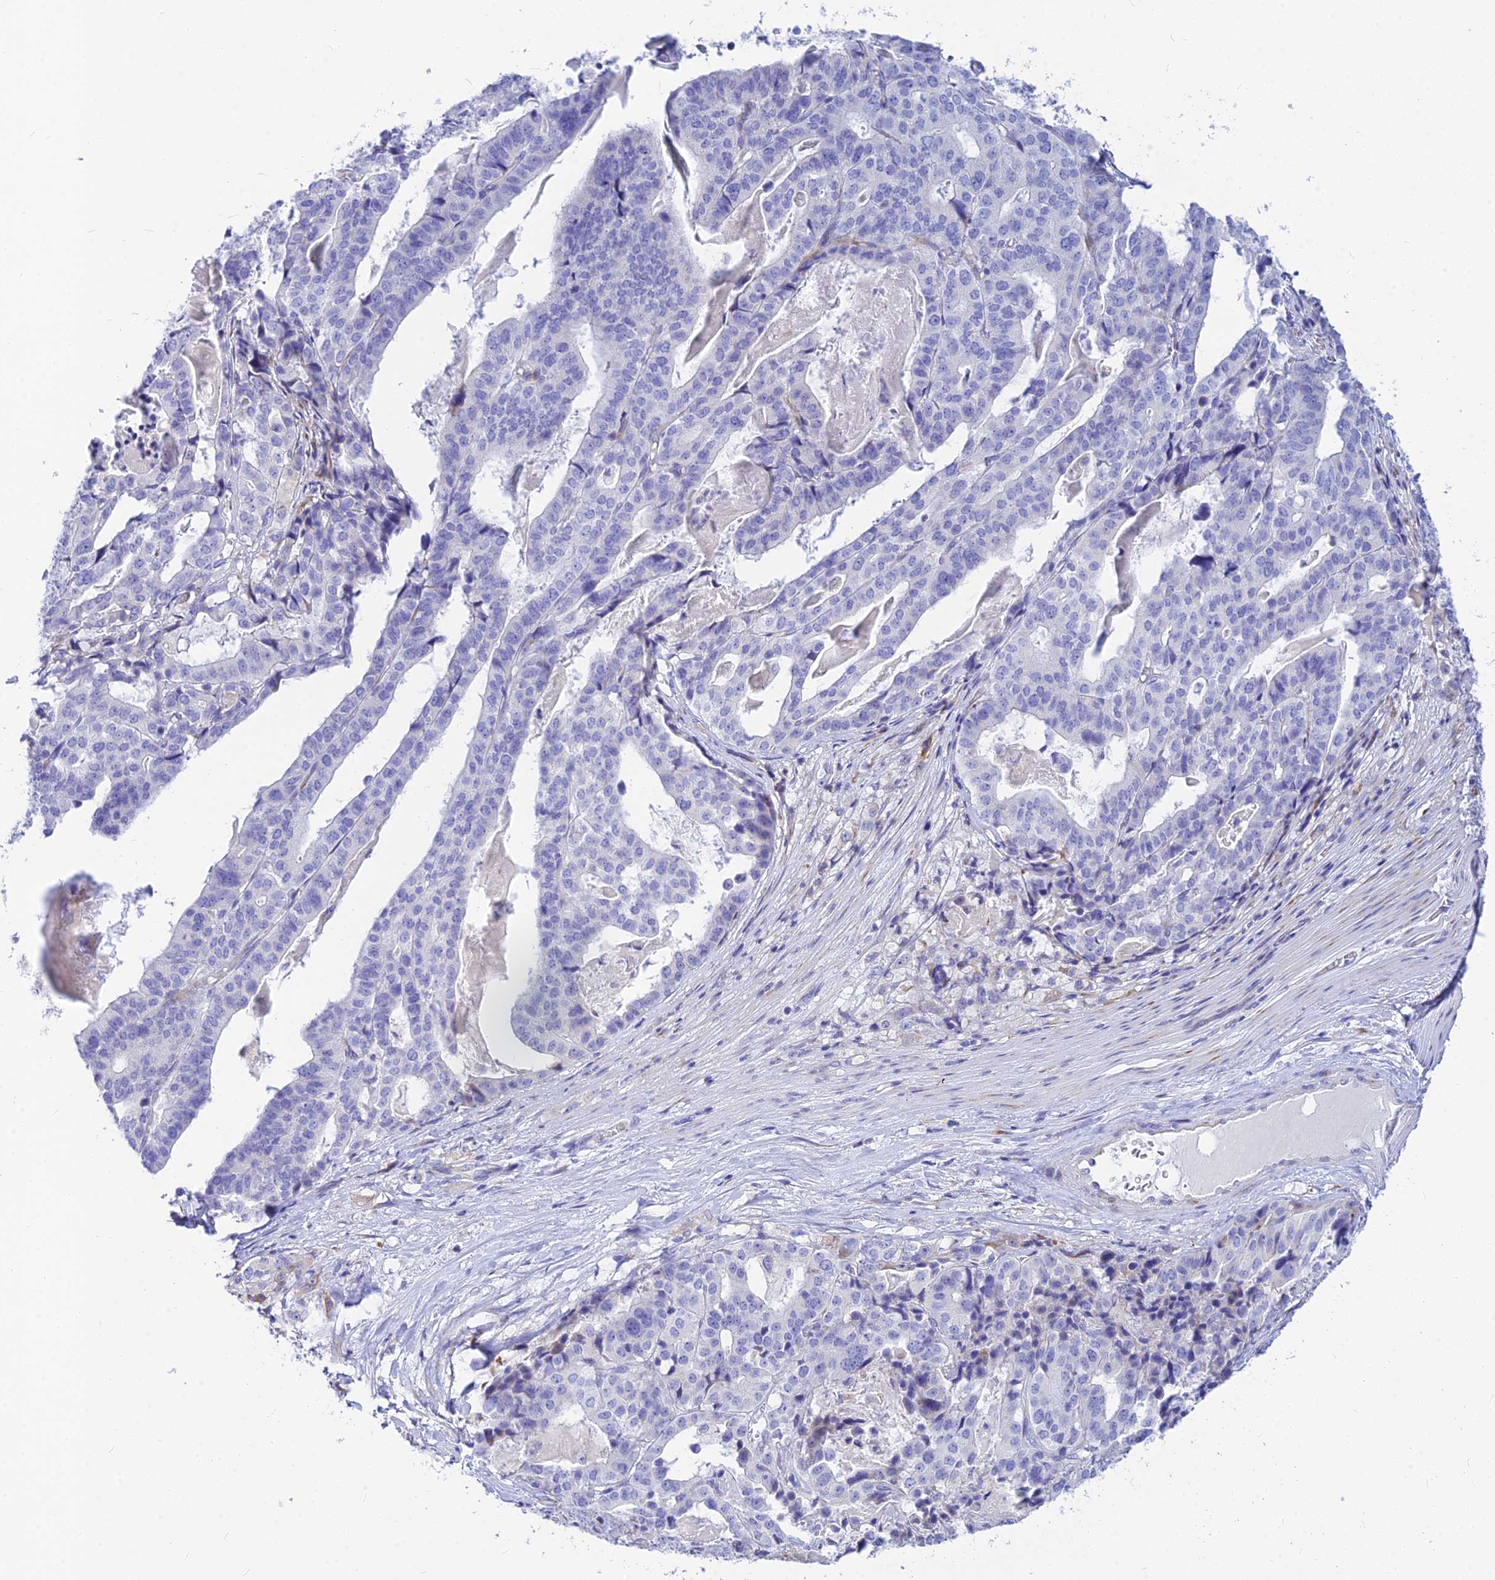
{"staining": {"intensity": "negative", "quantity": "none", "location": "none"}, "tissue": "stomach cancer", "cell_type": "Tumor cells", "image_type": "cancer", "snomed": [{"axis": "morphology", "description": "Adenocarcinoma, NOS"}, {"axis": "topography", "description": "Stomach"}], "caption": "Tumor cells are negative for brown protein staining in adenocarcinoma (stomach).", "gene": "CNOT6", "patient": {"sex": "male", "age": 48}}